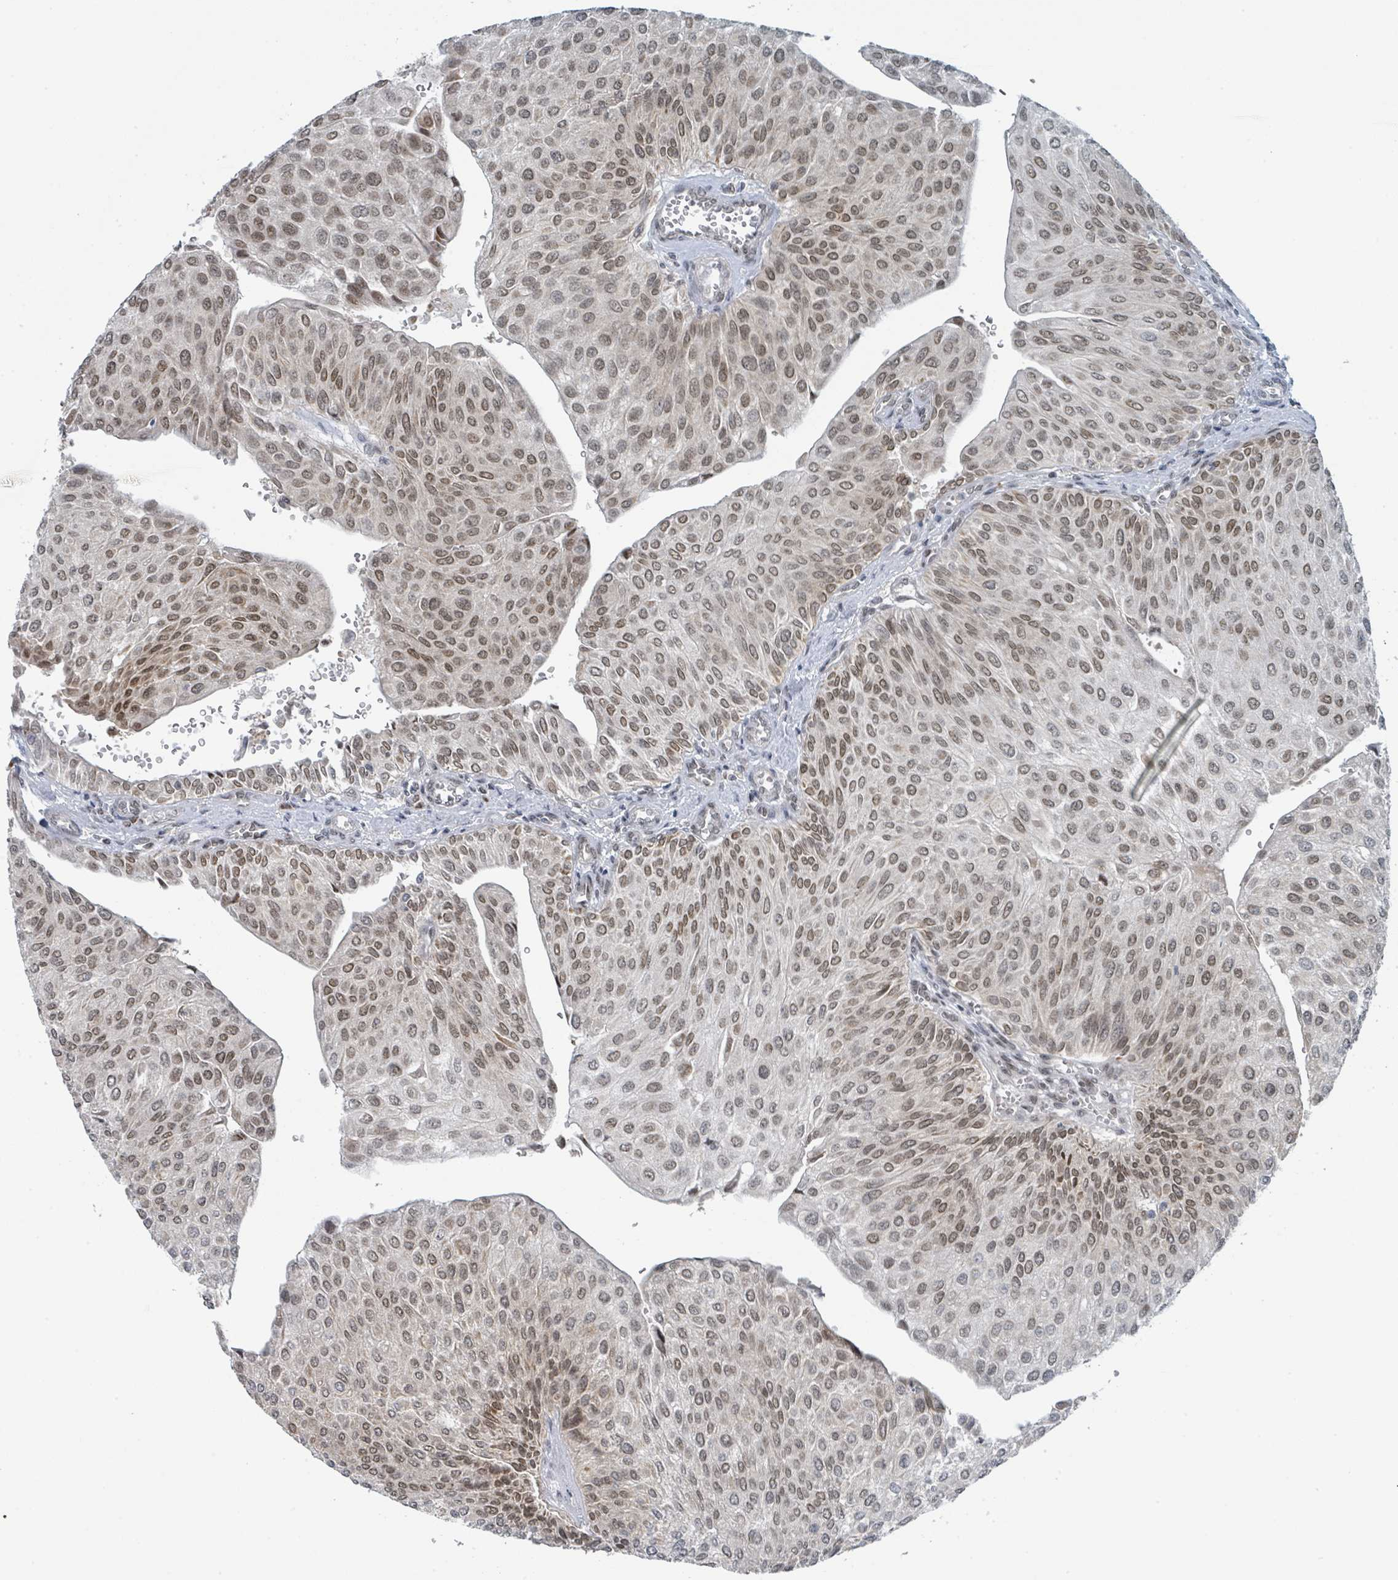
{"staining": {"intensity": "moderate", "quantity": ">75%", "location": "cytoplasmic/membranous,nuclear"}, "tissue": "urothelial cancer", "cell_type": "Tumor cells", "image_type": "cancer", "snomed": [{"axis": "morphology", "description": "Urothelial carcinoma, NOS"}, {"axis": "topography", "description": "Urinary bladder"}], "caption": "High-magnification brightfield microscopy of transitional cell carcinoma stained with DAB (brown) and counterstained with hematoxylin (blue). tumor cells exhibit moderate cytoplasmic/membranous and nuclear staining is appreciated in approximately>75% of cells.", "gene": "ANKRD55", "patient": {"sex": "male", "age": 67}}